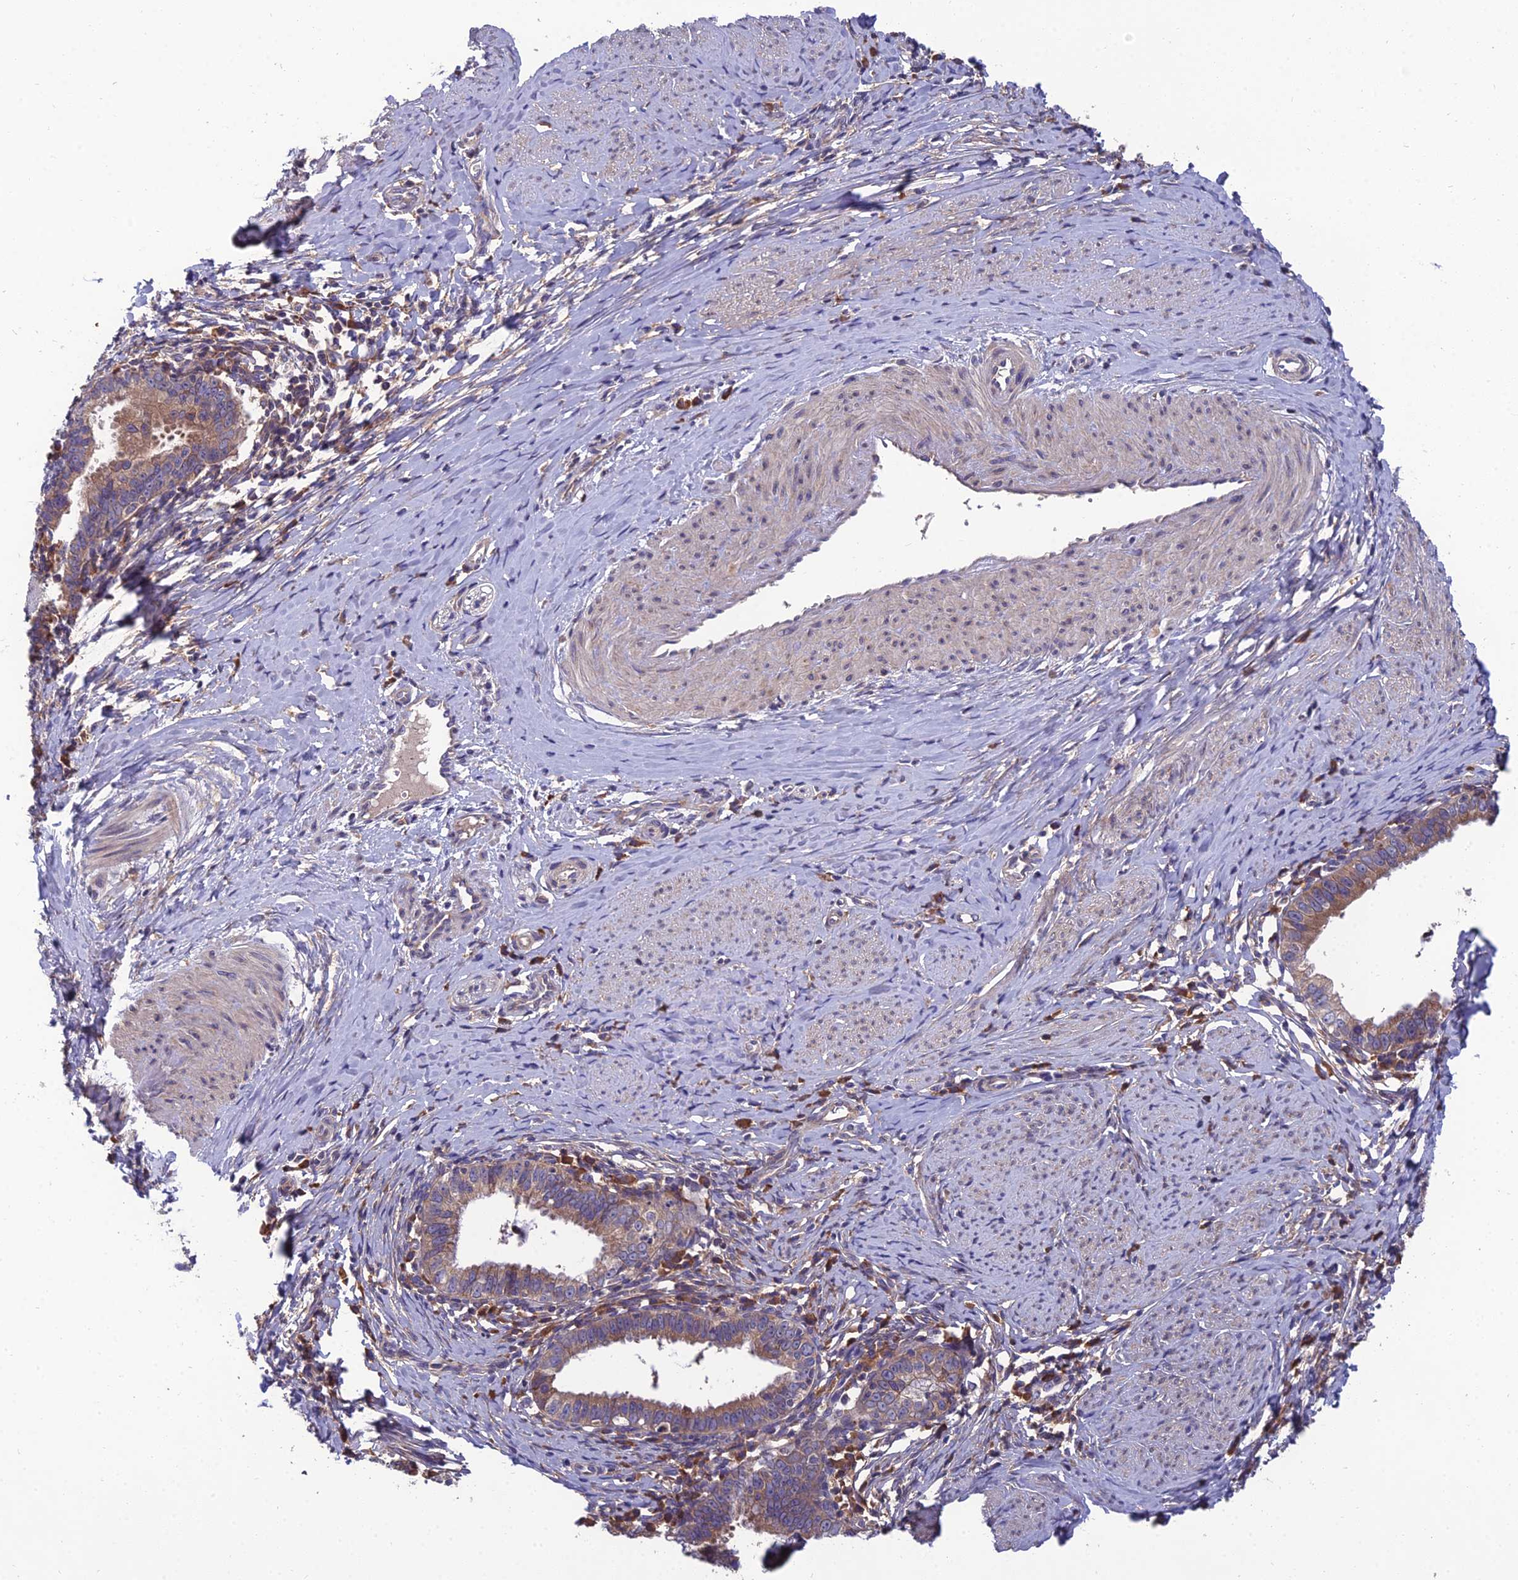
{"staining": {"intensity": "weak", "quantity": "25%-75%", "location": "cytoplasmic/membranous"}, "tissue": "cervical cancer", "cell_type": "Tumor cells", "image_type": "cancer", "snomed": [{"axis": "morphology", "description": "Adenocarcinoma, NOS"}, {"axis": "topography", "description": "Cervix"}], "caption": "IHC of human cervical cancer (adenocarcinoma) demonstrates low levels of weak cytoplasmic/membranous positivity in approximately 25%-75% of tumor cells. The protein of interest is shown in brown color, while the nuclei are stained blue.", "gene": "UMAD1", "patient": {"sex": "female", "age": 36}}